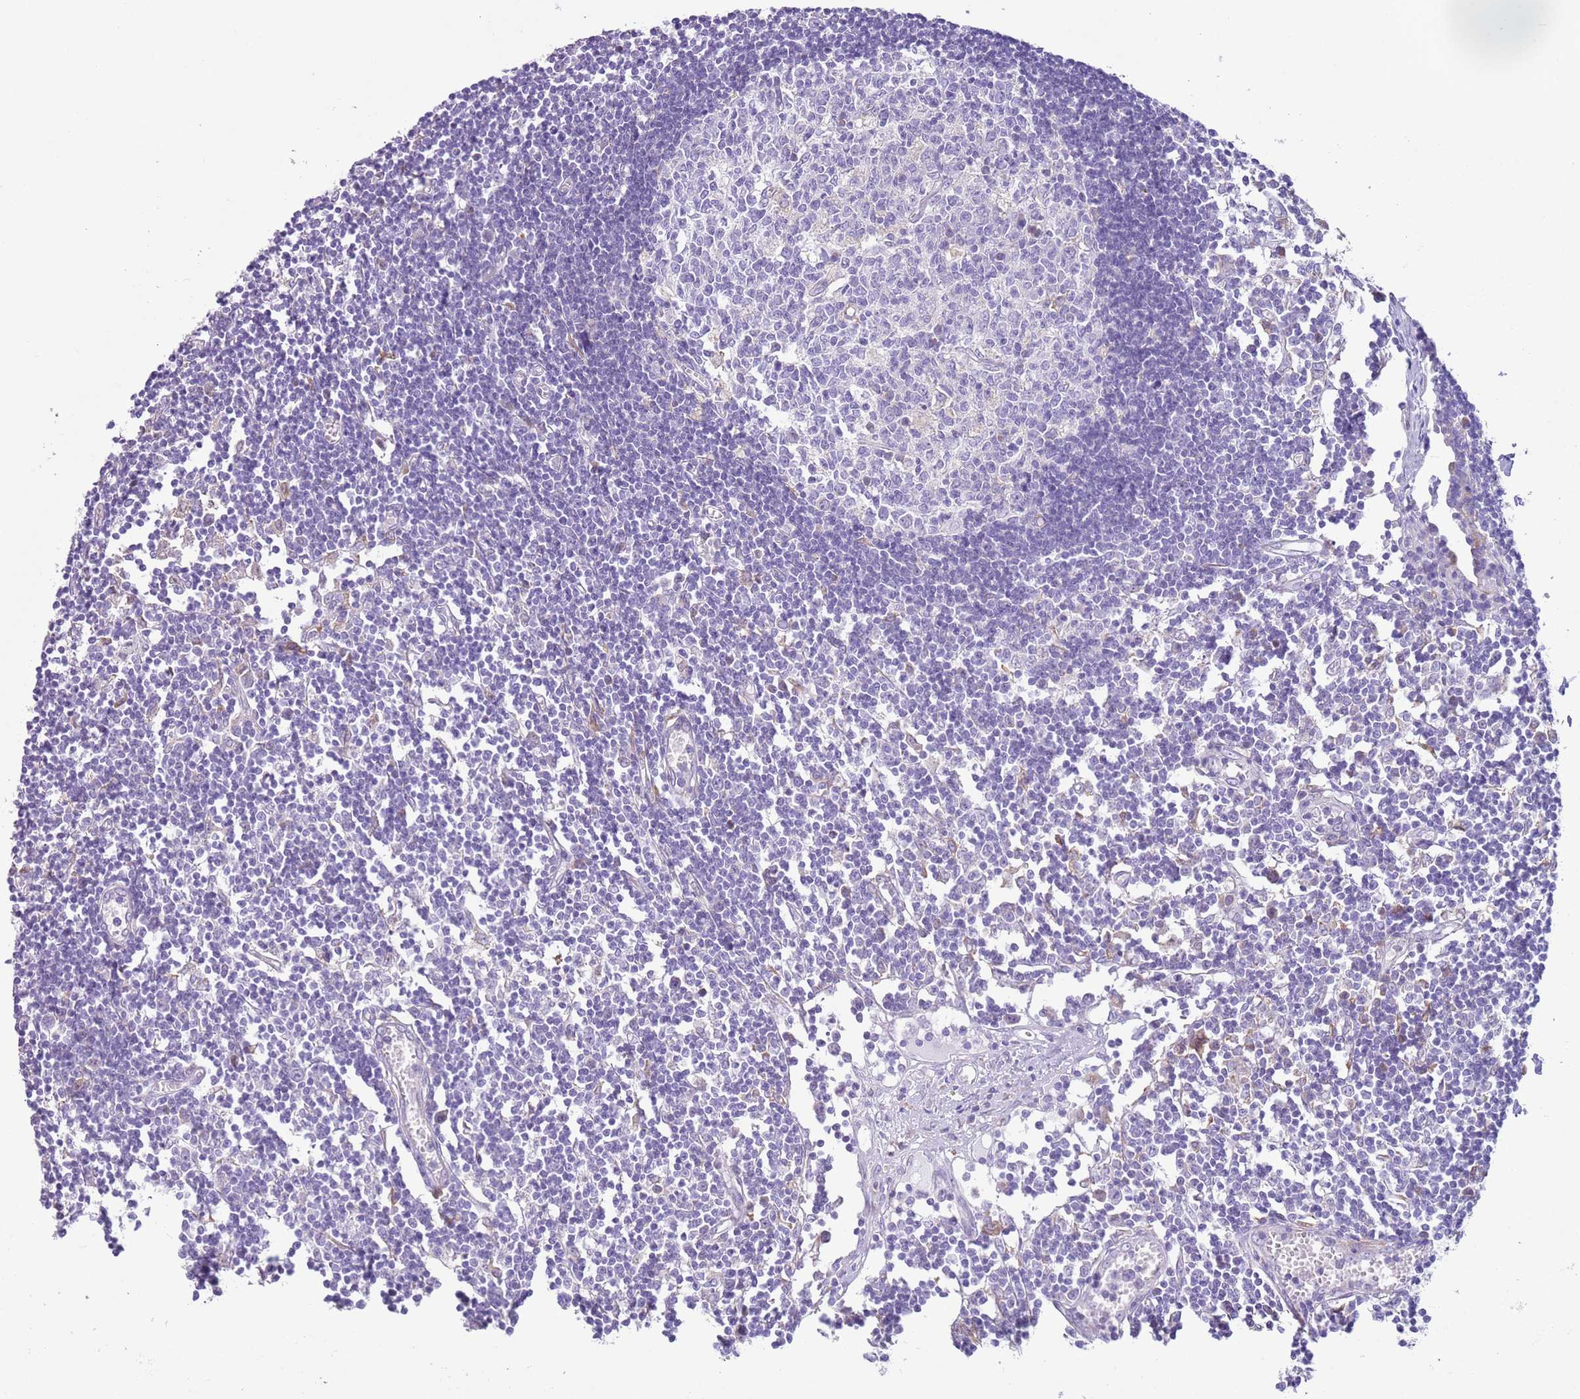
{"staining": {"intensity": "negative", "quantity": "none", "location": "none"}, "tissue": "lymph node", "cell_type": "Germinal center cells", "image_type": "normal", "snomed": [{"axis": "morphology", "description": "Normal tissue, NOS"}, {"axis": "topography", "description": "Lymph node"}], "caption": "Immunohistochemical staining of benign lymph node exhibits no significant positivity in germinal center cells.", "gene": "OAF", "patient": {"sex": "female", "age": 11}}